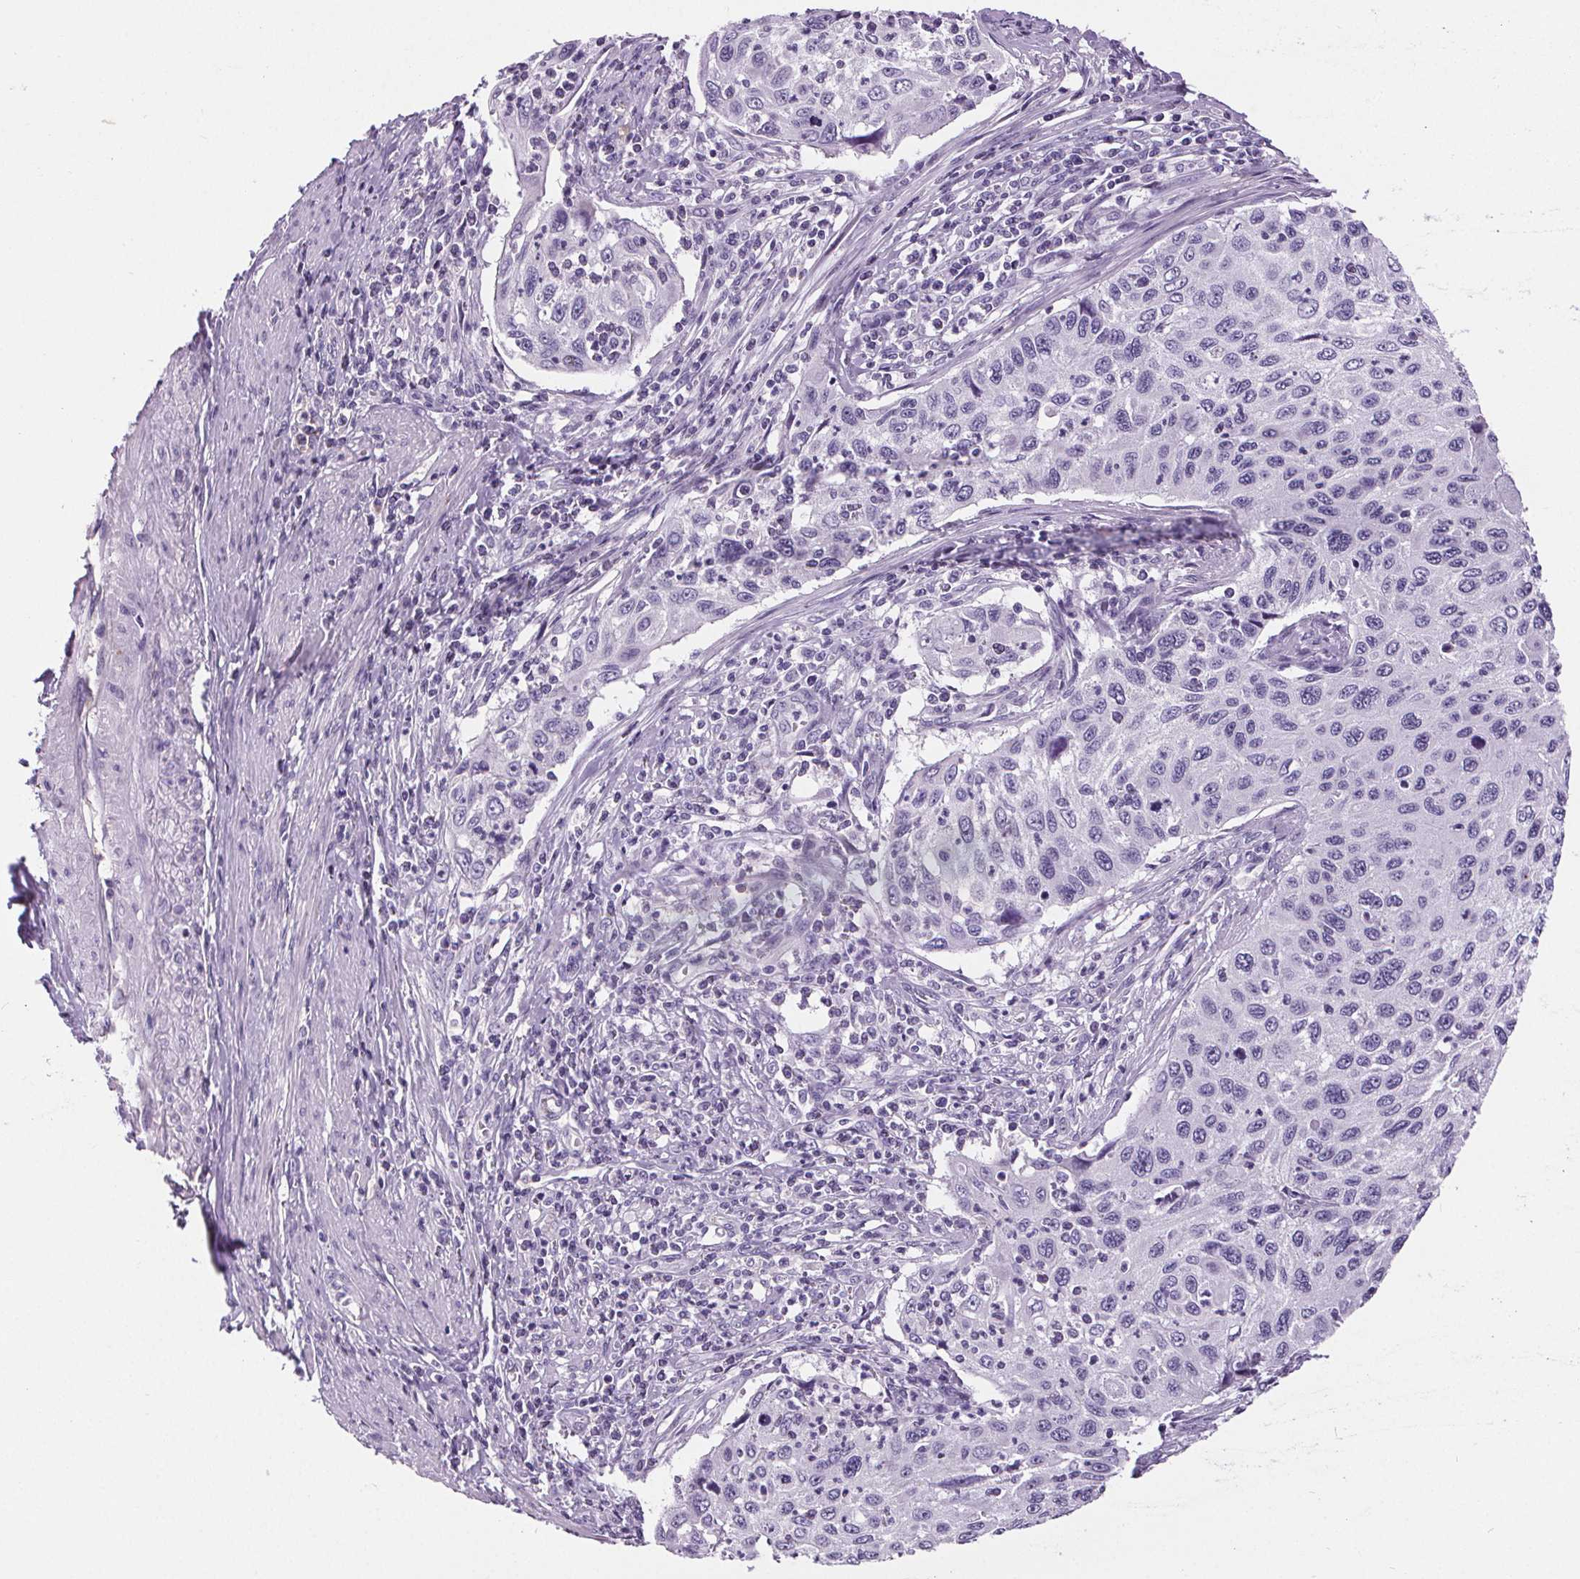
{"staining": {"intensity": "negative", "quantity": "none", "location": "none"}, "tissue": "cervical cancer", "cell_type": "Tumor cells", "image_type": "cancer", "snomed": [{"axis": "morphology", "description": "Squamous cell carcinoma, NOS"}, {"axis": "topography", "description": "Cervix"}], "caption": "DAB (3,3'-diaminobenzidine) immunohistochemical staining of human squamous cell carcinoma (cervical) demonstrates no significant expression in tumor cells.", "gene": "CD5L", "patient": {"sex": "female", "age": 70}}